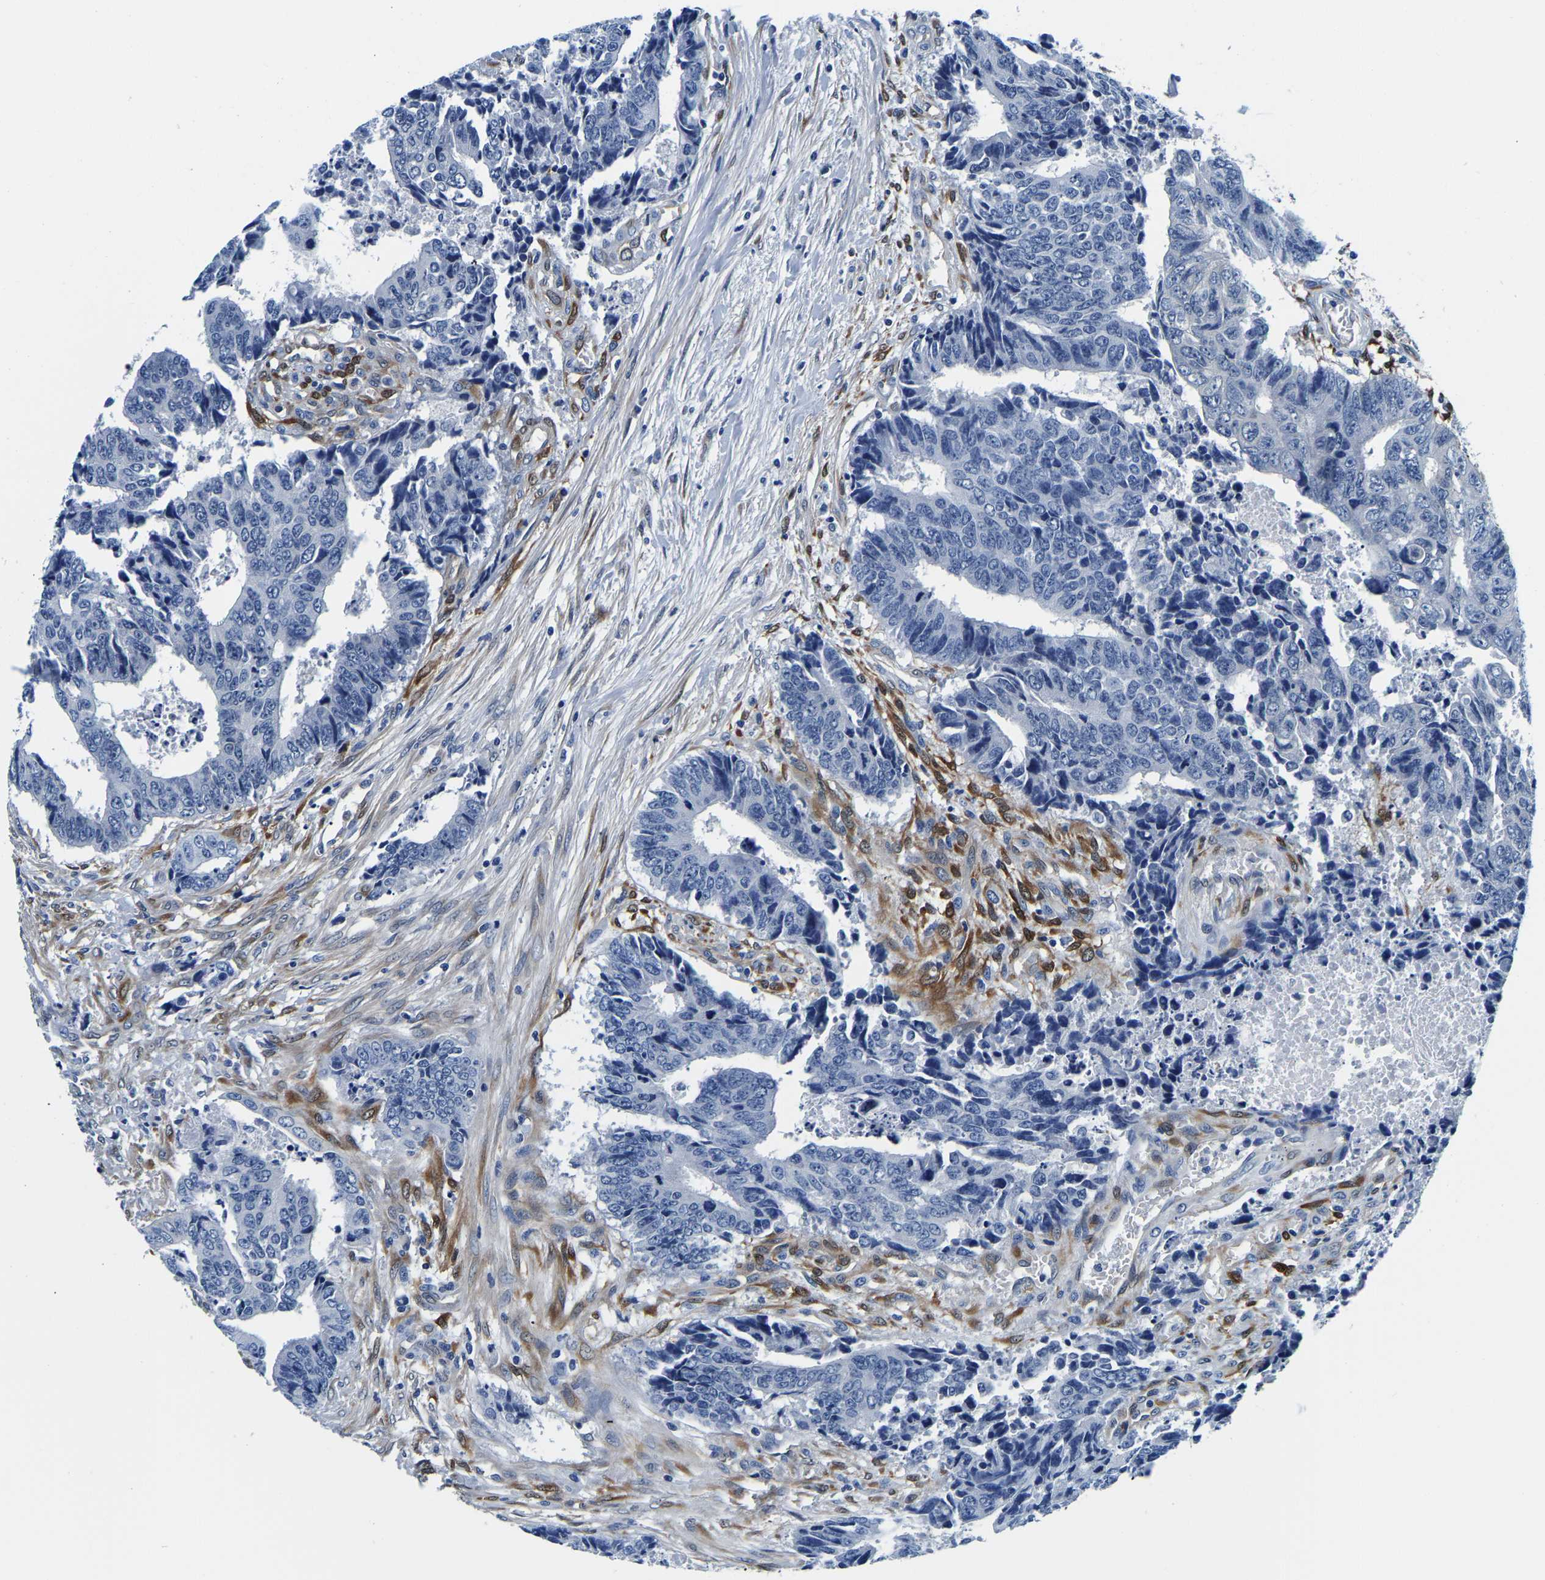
{"staining": {"intensity": "negative", "quantity": "none", "location": "none"}, "tissue": "colorectal cancer", "cell_type": "Tumor cells", "image_type": "cancer", "snomed": [{"axis": "morphology", "description": "Adenocarcinoma, NOS"}, {"axis": "topography", "description": "Rectum"}], "caption": "An IHC histopathology image of colorectal cancer is shown. There is no staining in tumor cells of colorectal cancer.", "gene": "S100A13", "patient": {"sex": "male", "age": 84}}